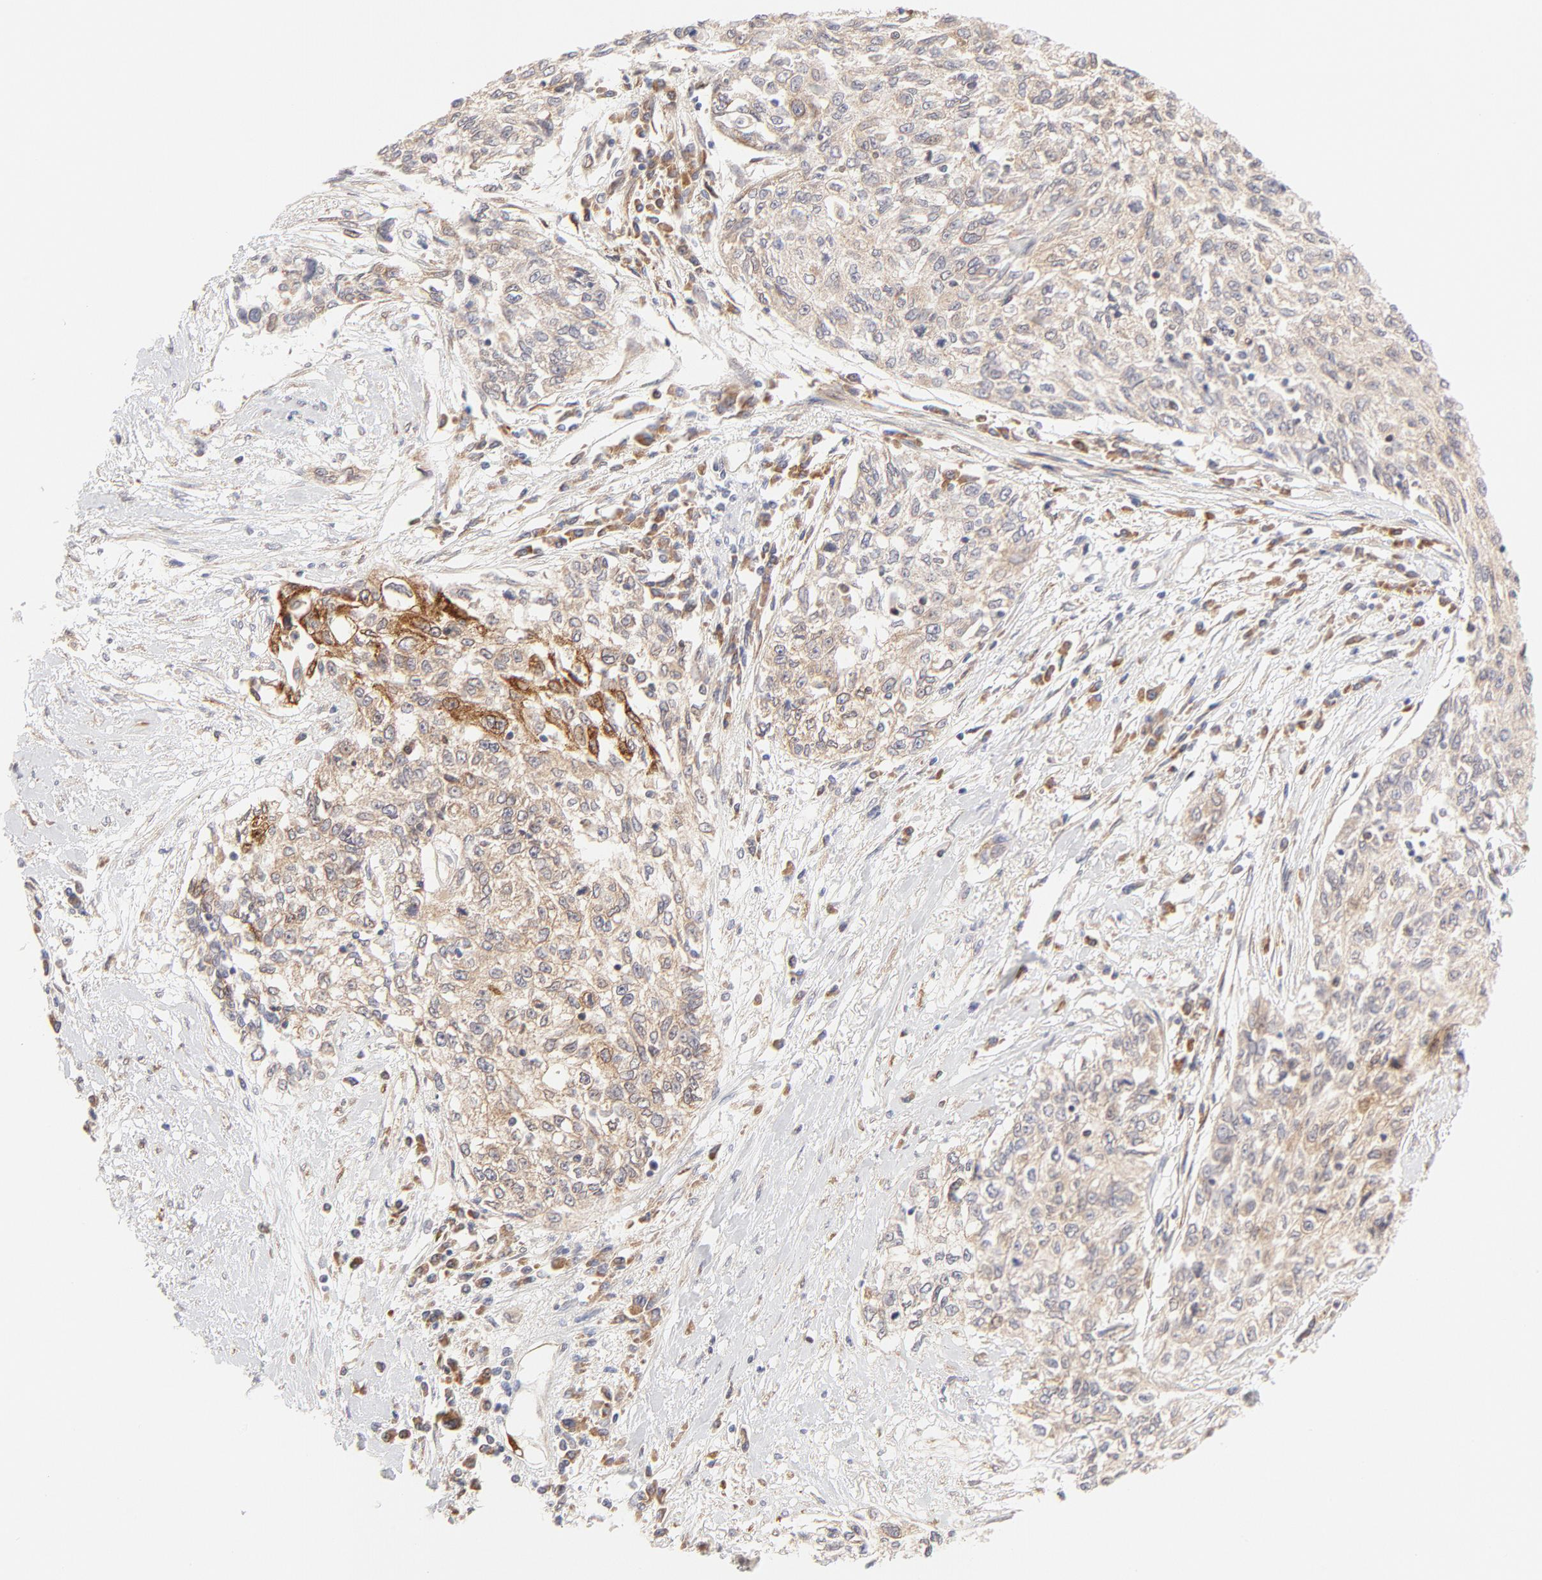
{"staining": {"intensity": "moderate", "quantity": ">75%", "location": "cytoplasmic/membranous"}, "tissue": "cervical cancer", "cell_type": "Tumor cells", "image_type": "cancer", "snomed": [{"axis": "morphology", "description": "Squamous cell carcinoma, NOS"}, {"axis": "topography", "description": "Cervix"}], "caption": "Cervical squamous cell carcinoma tissue displays moderate cytoplasmic/membranous staining in about >75% of tumor cells", "gene": "RPS6KA1", "patient": {"sex": "female", "age": 57}}